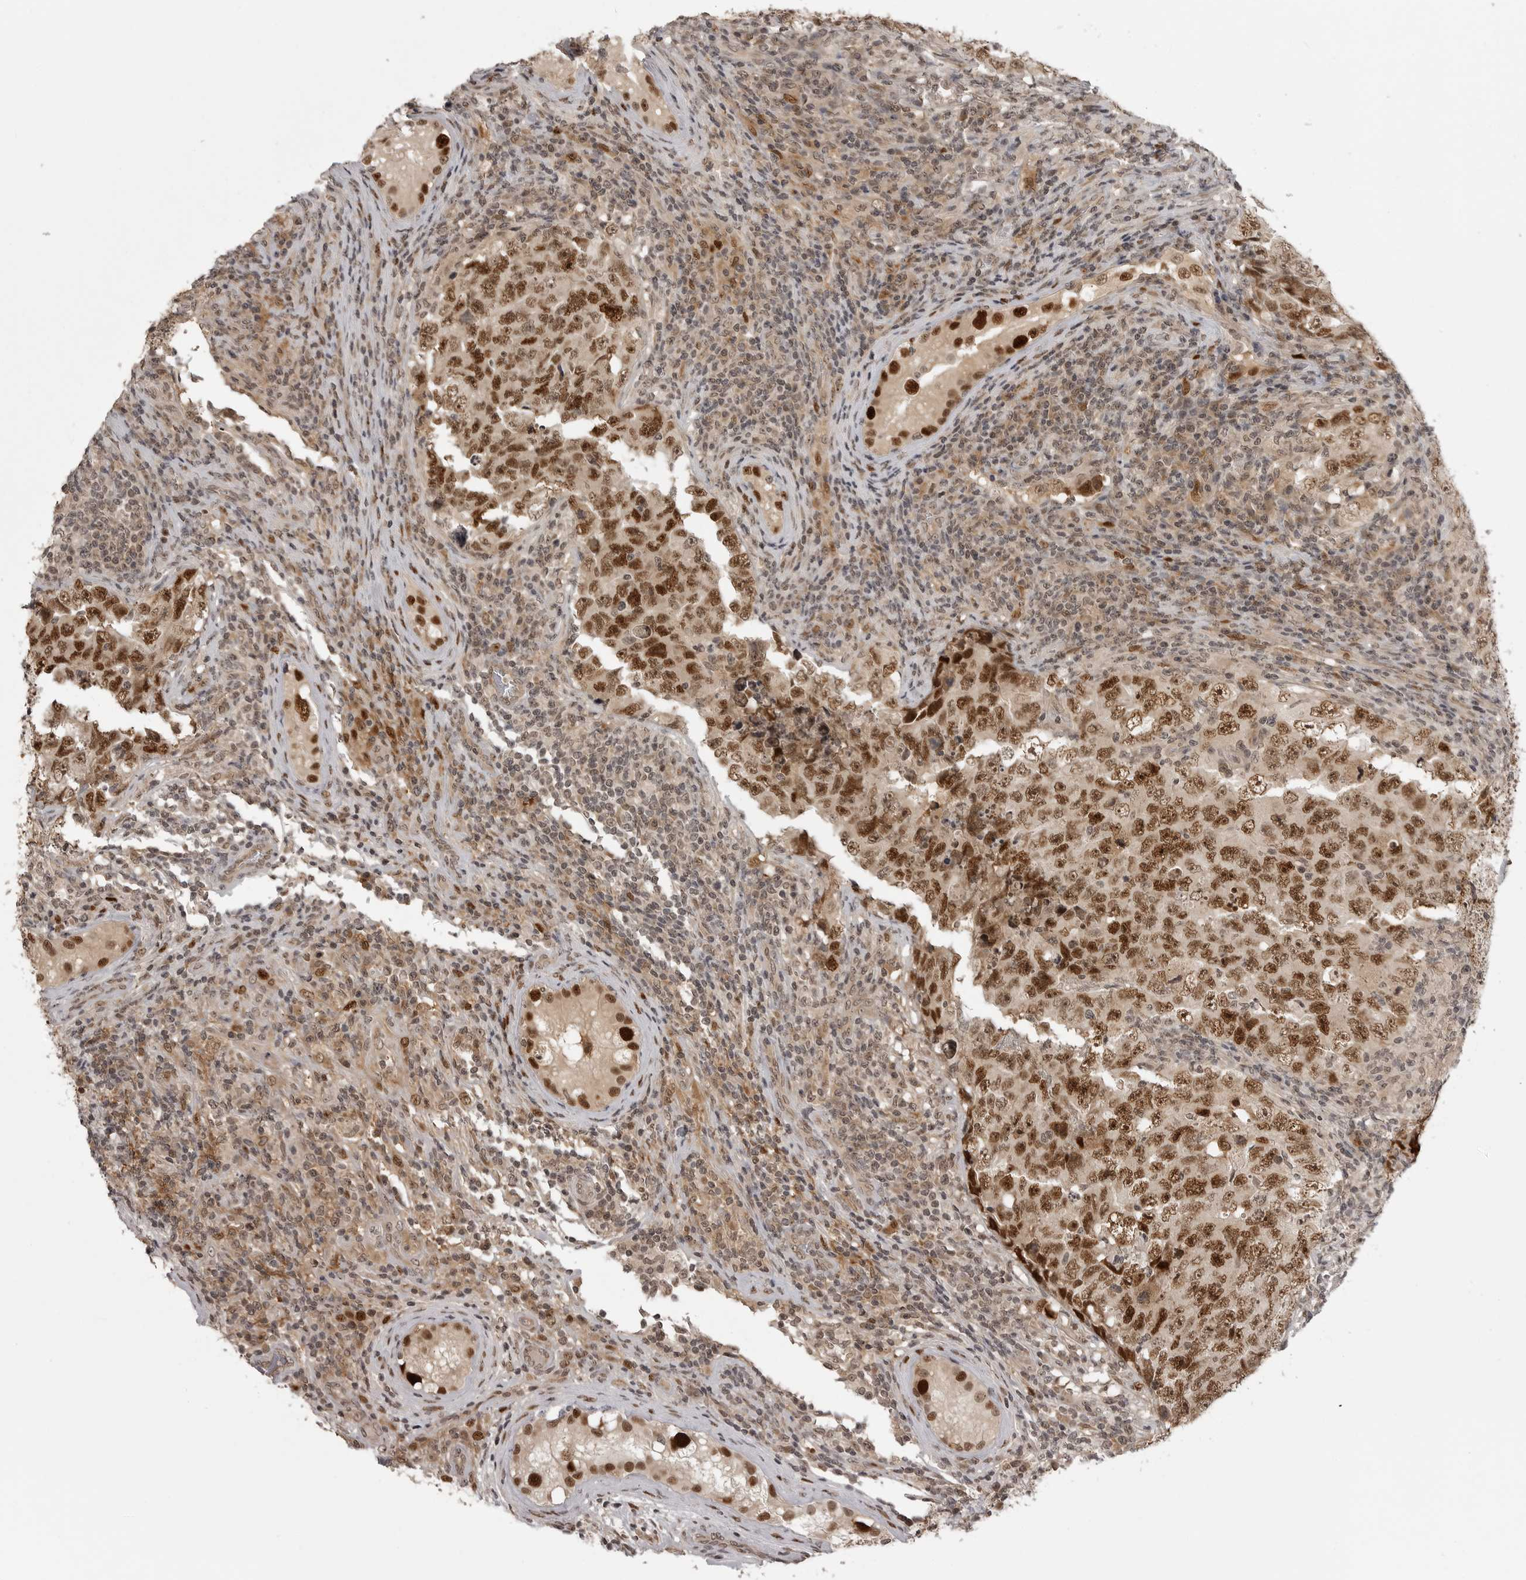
{"staining": {"intensity": "strong", "quantity": ">75%", "location": "nuclear"}, "tissue": "testis cancer", "cell_type": "Tumor cells", "image_type": "cancer", "snomed": [{"axis": "morphology", "description": "Carcinoma, Embryonal, NOS"}, {"axis": "topography", "description": "Testis"}], "caption": "Immunohistochemical staining of human embryonal carcinoma (testis) displays high levels of strong nuclear protein positivity in approximately >75% of tumor cells.", "gene": "PEG3", "patient": {"sex": "male", "age": 26}}